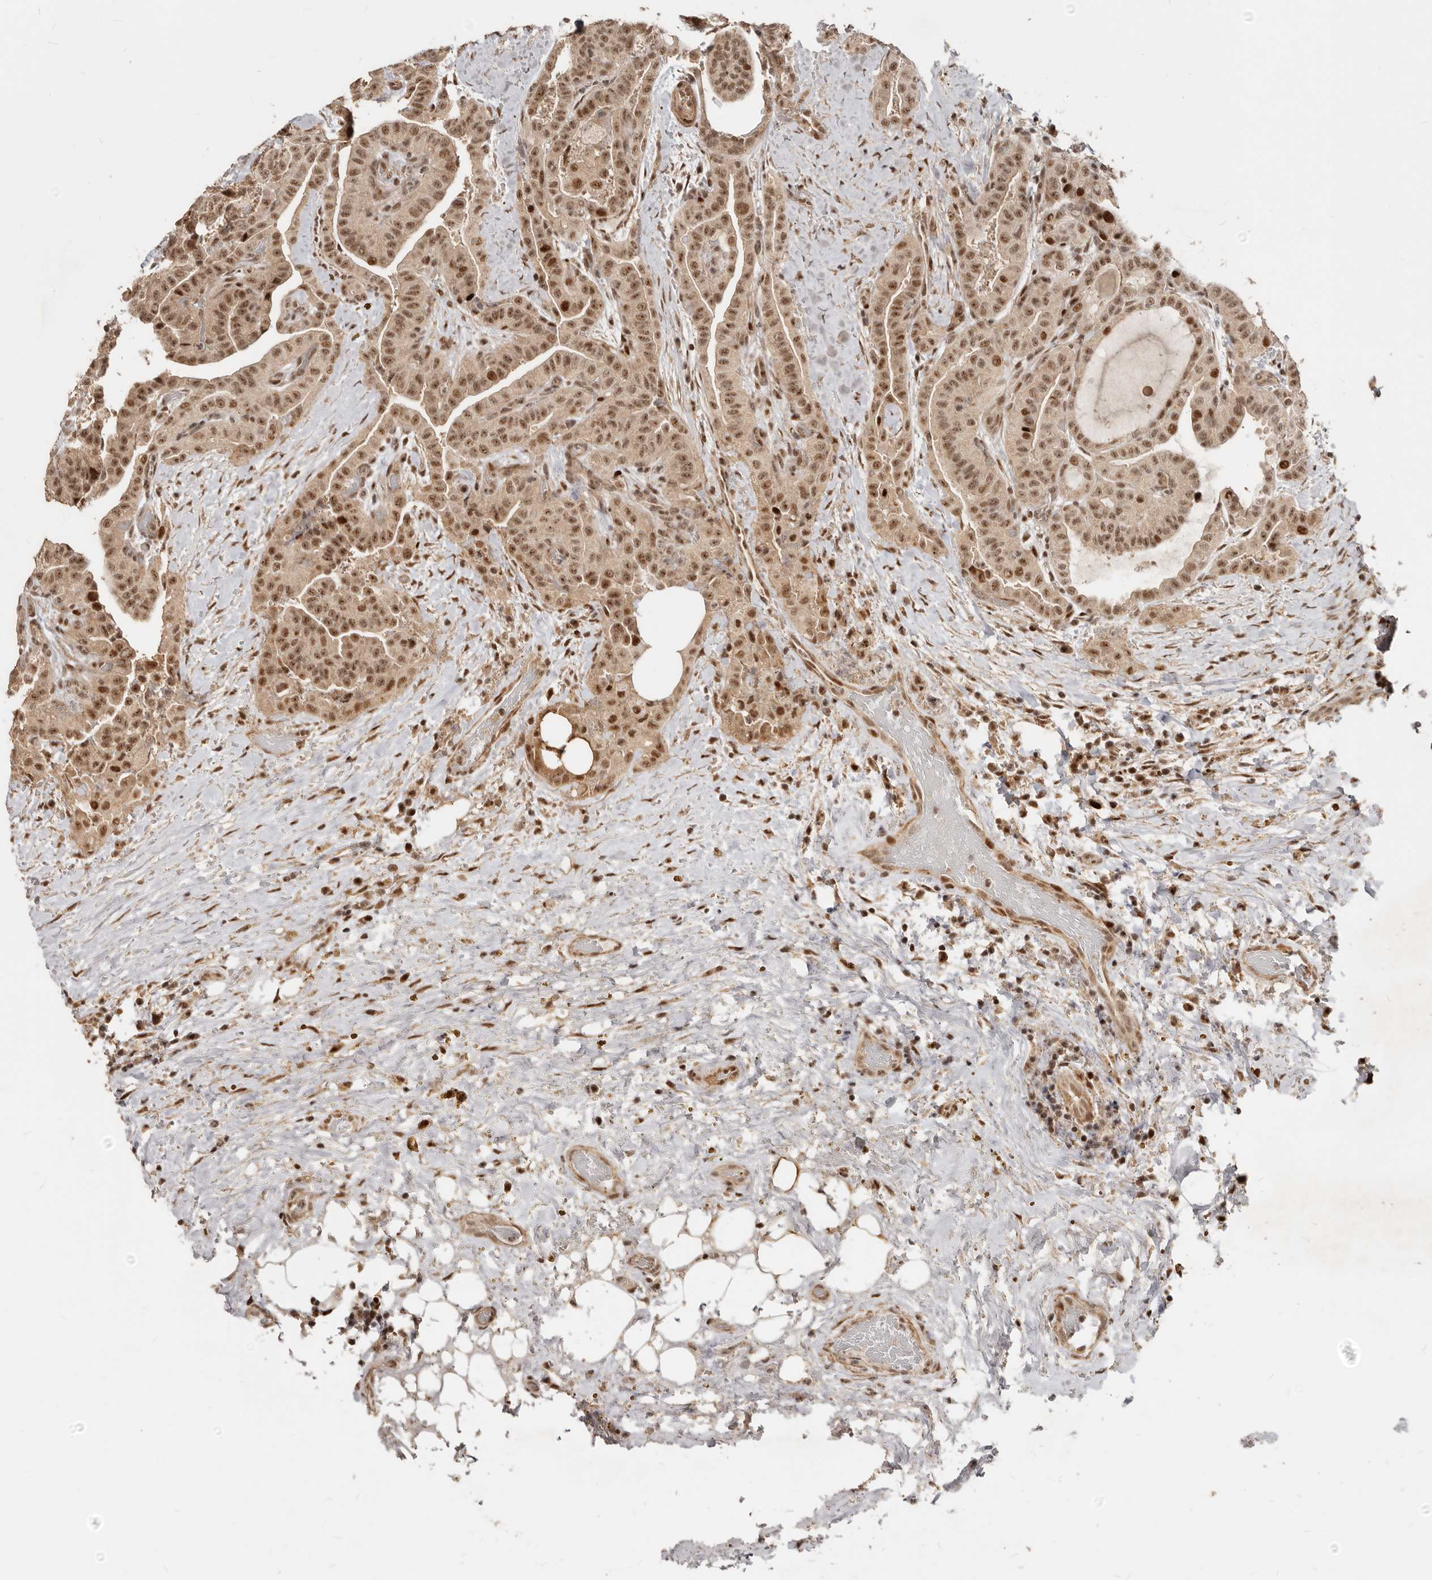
{"staining": {"intensity": "moderate", "quantity": ">75%", "location": "cytoplasmic/membranous,nuclear"}, "tissue": "thyroid cancer", "cell_type": "Tumor cells", "image_type": "cancer", "snomed": [{"axis": "morphology", "description": "Papillary adenocarcinoma, NOS"}, {"axis": "topography", "description": "Thyroid gland"}], "caption": "Thyroid papillary adenocarcinoma stained for a protein exhibits moderate cytoplasmic/membranous and nuclear positivity in tumor cells. (Brightfield microscopy of DAB IHC at high magnification).", "gene": "GPBP1L1", "patient": {"sex": "male", "age": 77}}